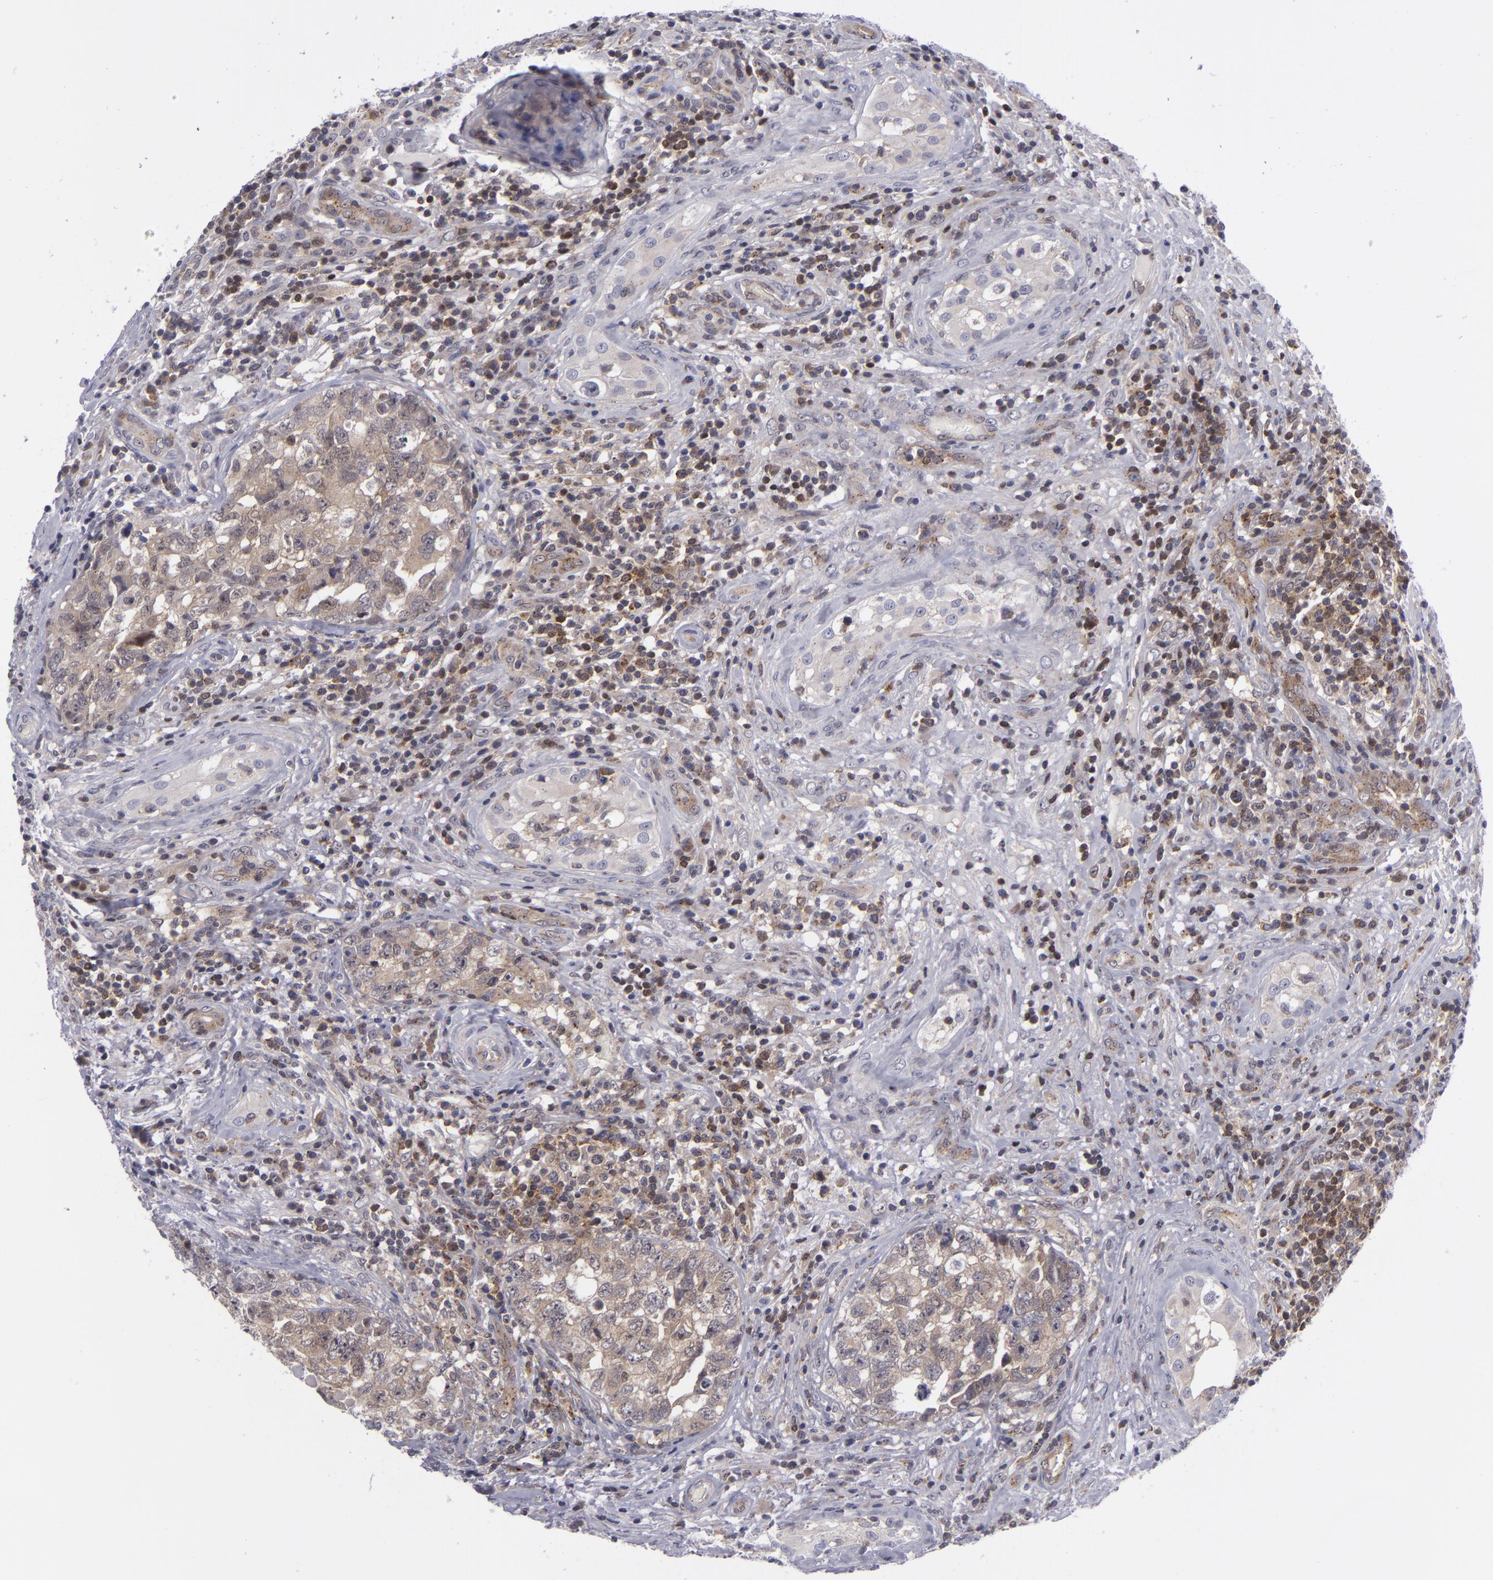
{"staining": {"intensity": "moderate", "quantity": ">75%", "location": "cytoplasmic/membranous"}, "tissue": "testis cancer", "cell_type": "Tumor cells", "image_type": "cancer", "snomed": [{"axis": "morphology", "description": "Carcinoma, Embryonal, NOS"}, {"axis": "topography", "description": "Testis"}], "caption": "Embryonal carcinoma (testis) stained with a protein marker displays moderate staining in tumor cells.", "gene": "BCL10", "patient": {"sex": "male", "age": 31}}